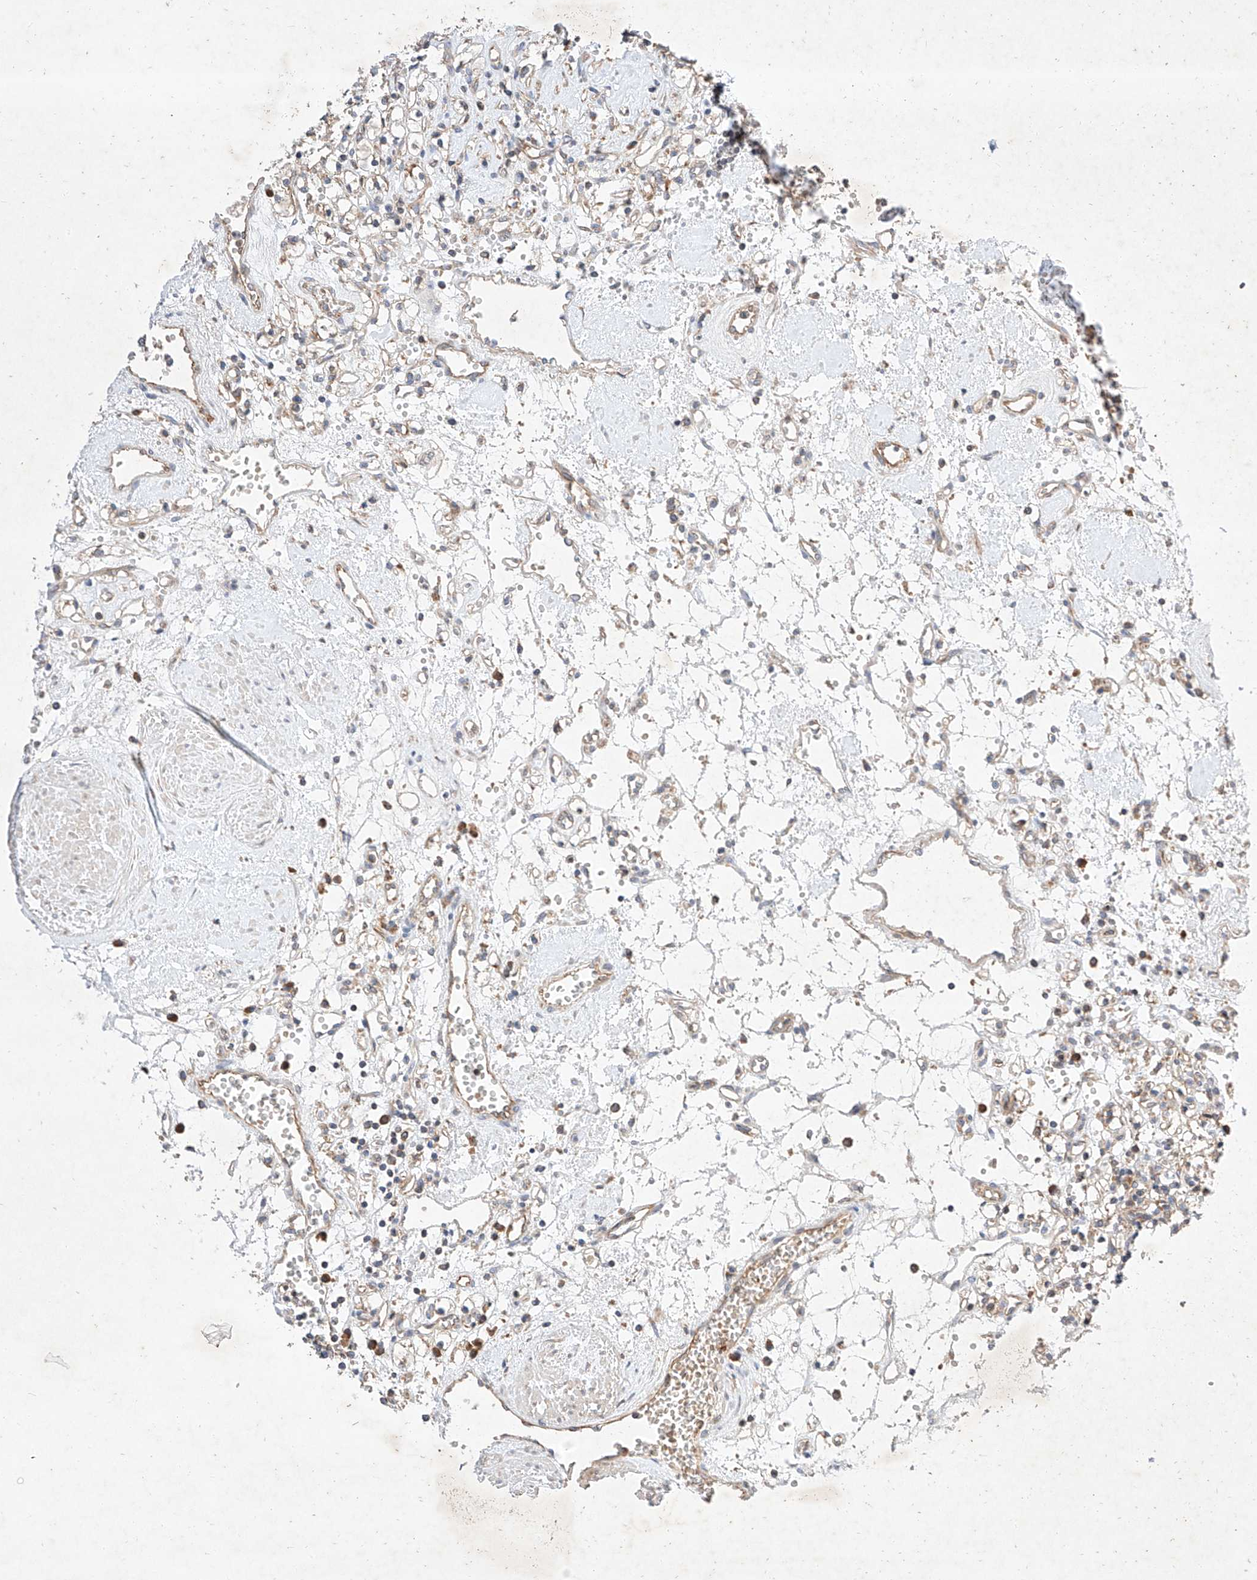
{"staining": {"intensity": "weak", "quantity": "25%-75%", "location": "cytoplasmic/membranous"}, "tissue": "renal cancer", "cell_type": "Tumor cells", "image_type": "cancer", "snomed": [{"axis": "morphology", "description": "Adenocarcinoma, NOS"}, {"axis": "topography", "description": "Kidney"}], "caption": "A low amount of weak cytoplasmic/membranous expression is seen in about 25%-75% of tumor cells in renal adenocarcinoma tissue. The staining is performed using DAB (3,3'-diaminobenzidine) brown chromogen to label protein expression. The nuclei are counter-stained blue using hematoxylin.", "gene": "C6orf118", "patient": {"sex": "female", "age": 59}}